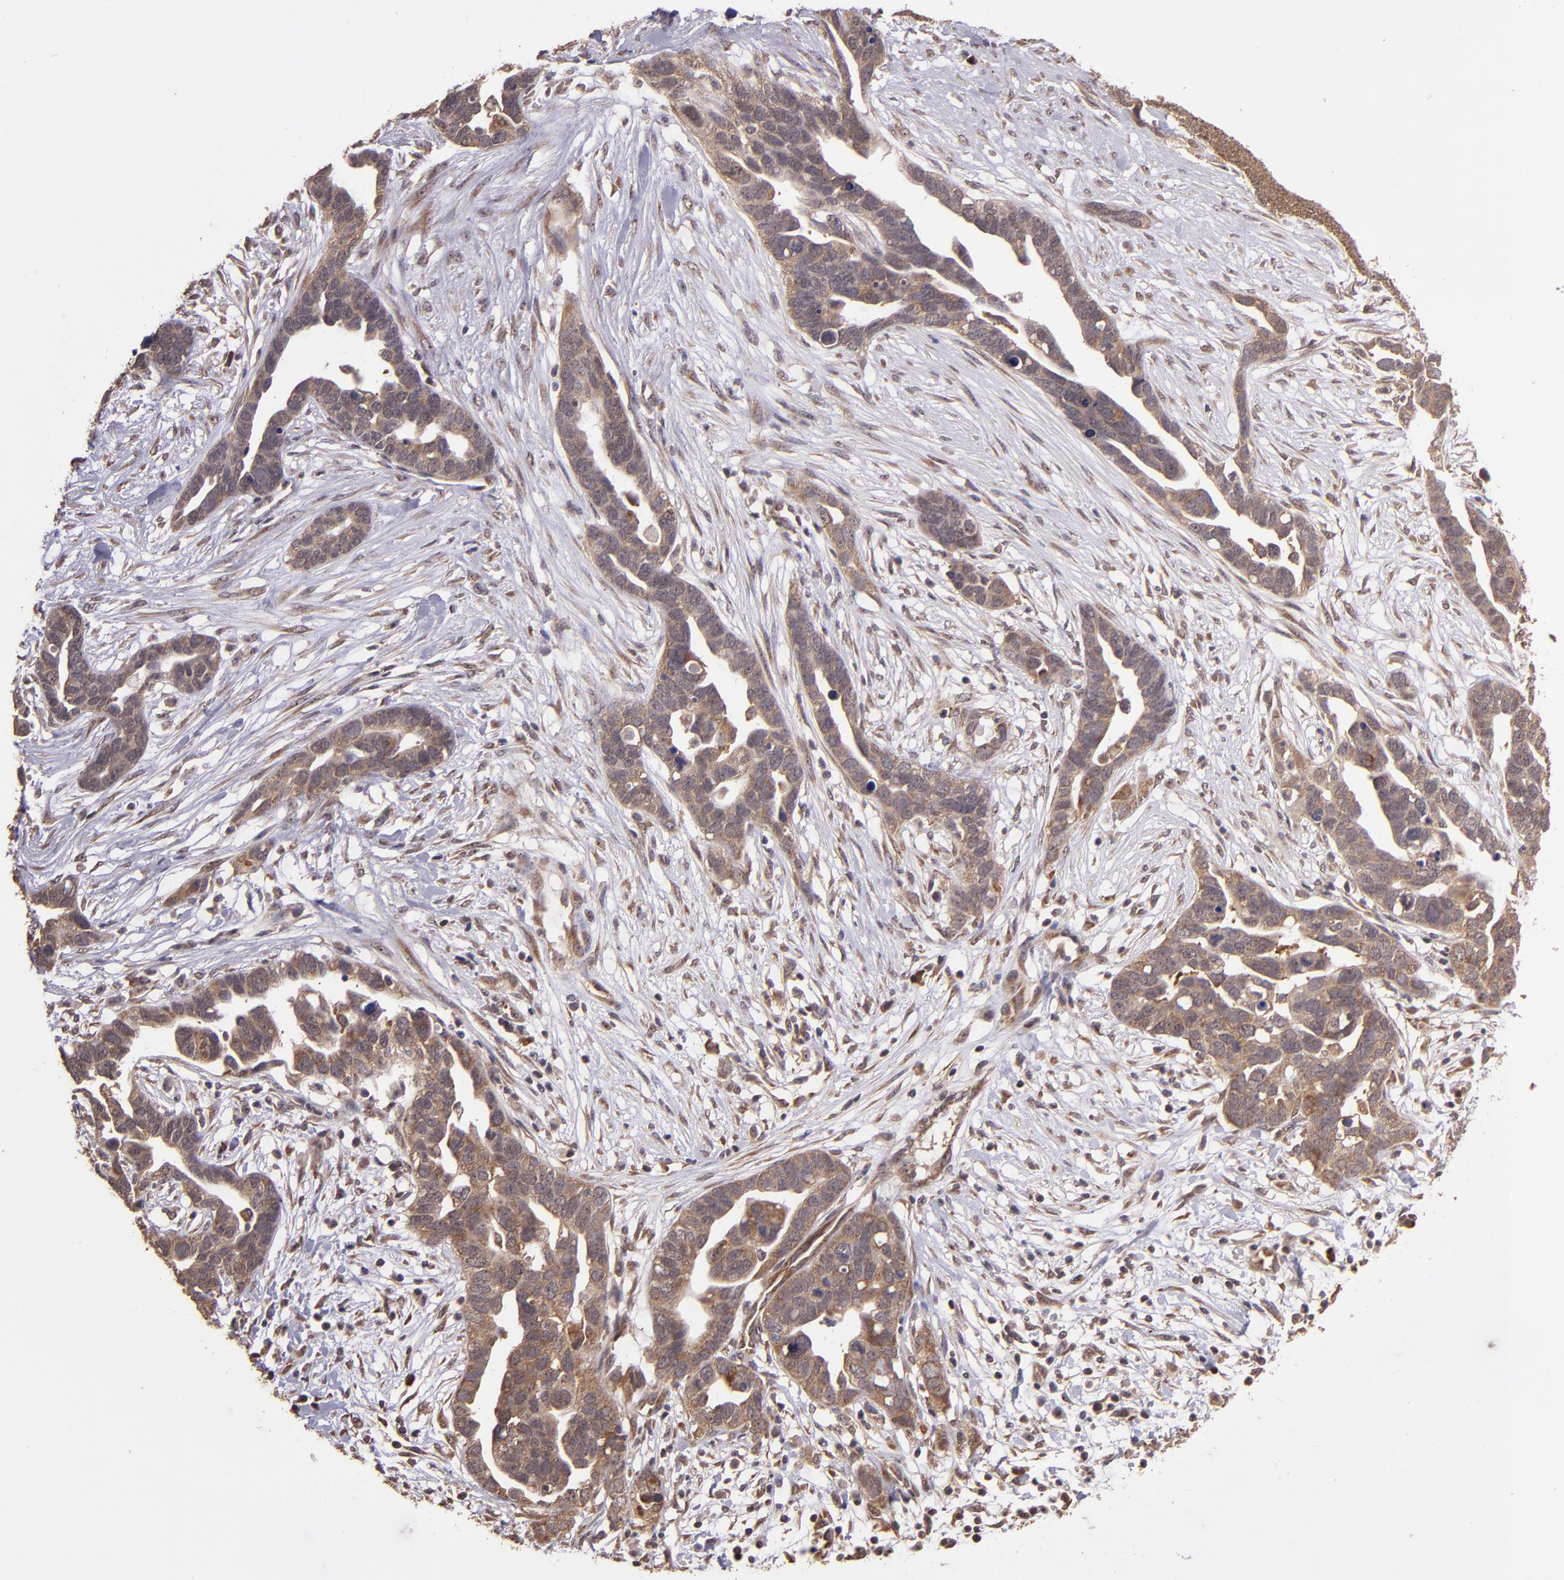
{"staining": {"intensity": "strong", "quantity": ">75%", "location": "cytoplasmic/membranous"}, "tissue": "ovarian cancer", "cell_type": "Tumor cells", "image_type": "cancer", "snomed": [{"axis": "morphology", "description": "Cystadenocarcinoma, serous, NOS"}, {"axis": "topography", "description": "Ovary"}], "caption": "Protein staining reveals strong cytoplasmic/membranous positivity in approximately >75% of tumor cells in ovarian cancer (serous cystadenocarcinoma).", "gene": "USP51", "patient": {"sex": "female", "age": 54}}